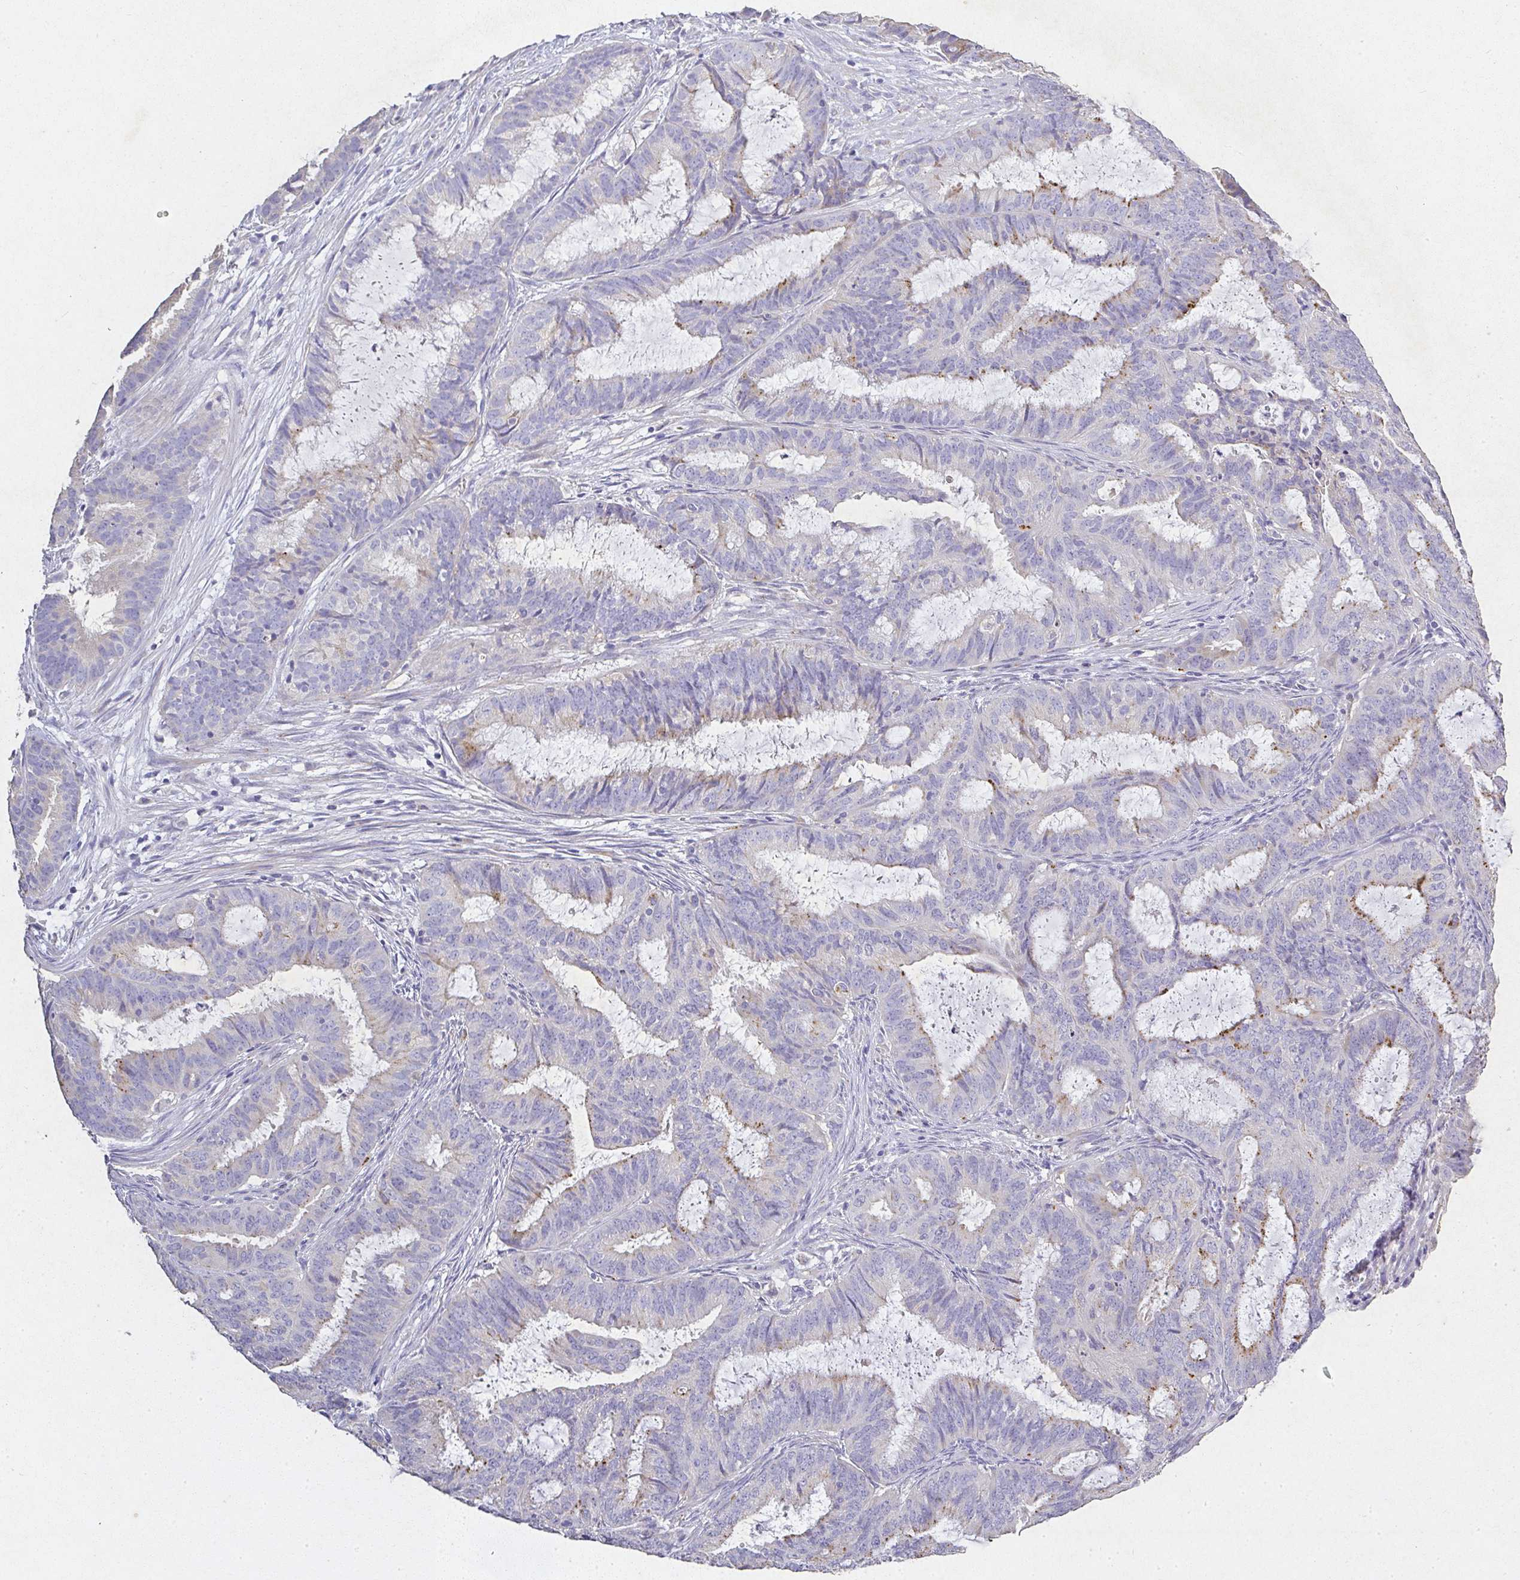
{"staining": {"intensity": "weak", "quantity": "<25%", "location": "cytoplasmic/membranous"}, "tissue": "endometrial cancer", "cell_type": "Tumor cells", "image_type": "cancer", "snomed": [{"axis": "morphology", "description": "Adenocarcinoma, NOS"}, {"axis": "topography", "description": "Endometrium"}], "caption": "Tumor cells show no significant protein positivity in endometrial cancer (adenocarcinoma).", "gene": "RPS2", "patient": {"sex": "female", "age": 51}}